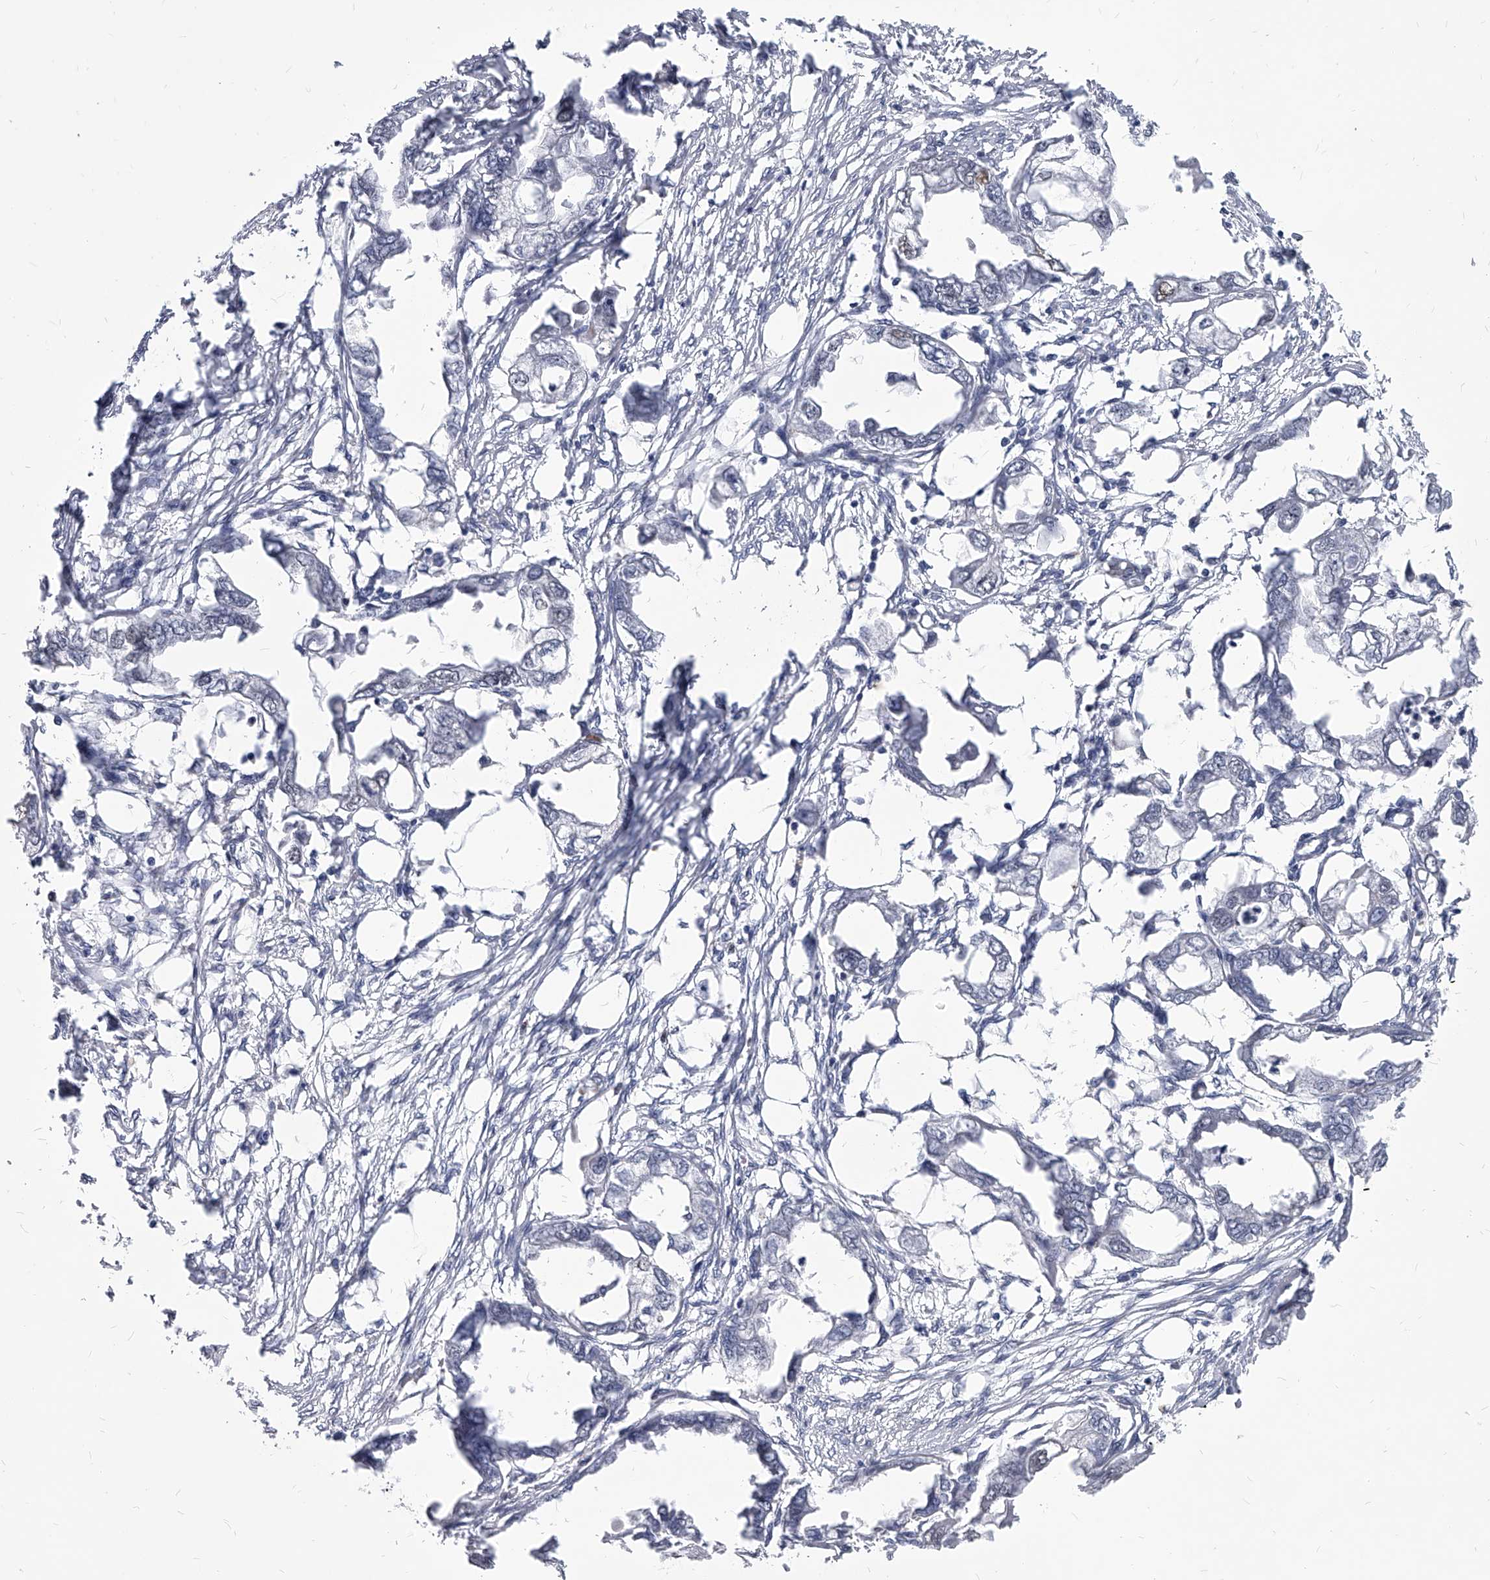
{"staining": {"intensity": "negative", "quantity": "none", "location": "none"}, "tissue": "endometrial cancer", "cell_type": "Tumor cells", "image_type": "cancer", "snomed": [{"axis": "morphology", "description": "Adenocarcinoma, NOS"}, {"axis": "morphology", "description": "Adenocarcinoma, metastatic, NOS"}, {"axis": "topography", "description": "Adipose tissue"}, {"axis": "topography", "description": "Endometrium"}], "caption": "There is no significant staining in tumor cells of endometrial cancer (adenocarcinoma).", "gene": "EVA1C", "patient": {"sex": "female", "age": 67}}